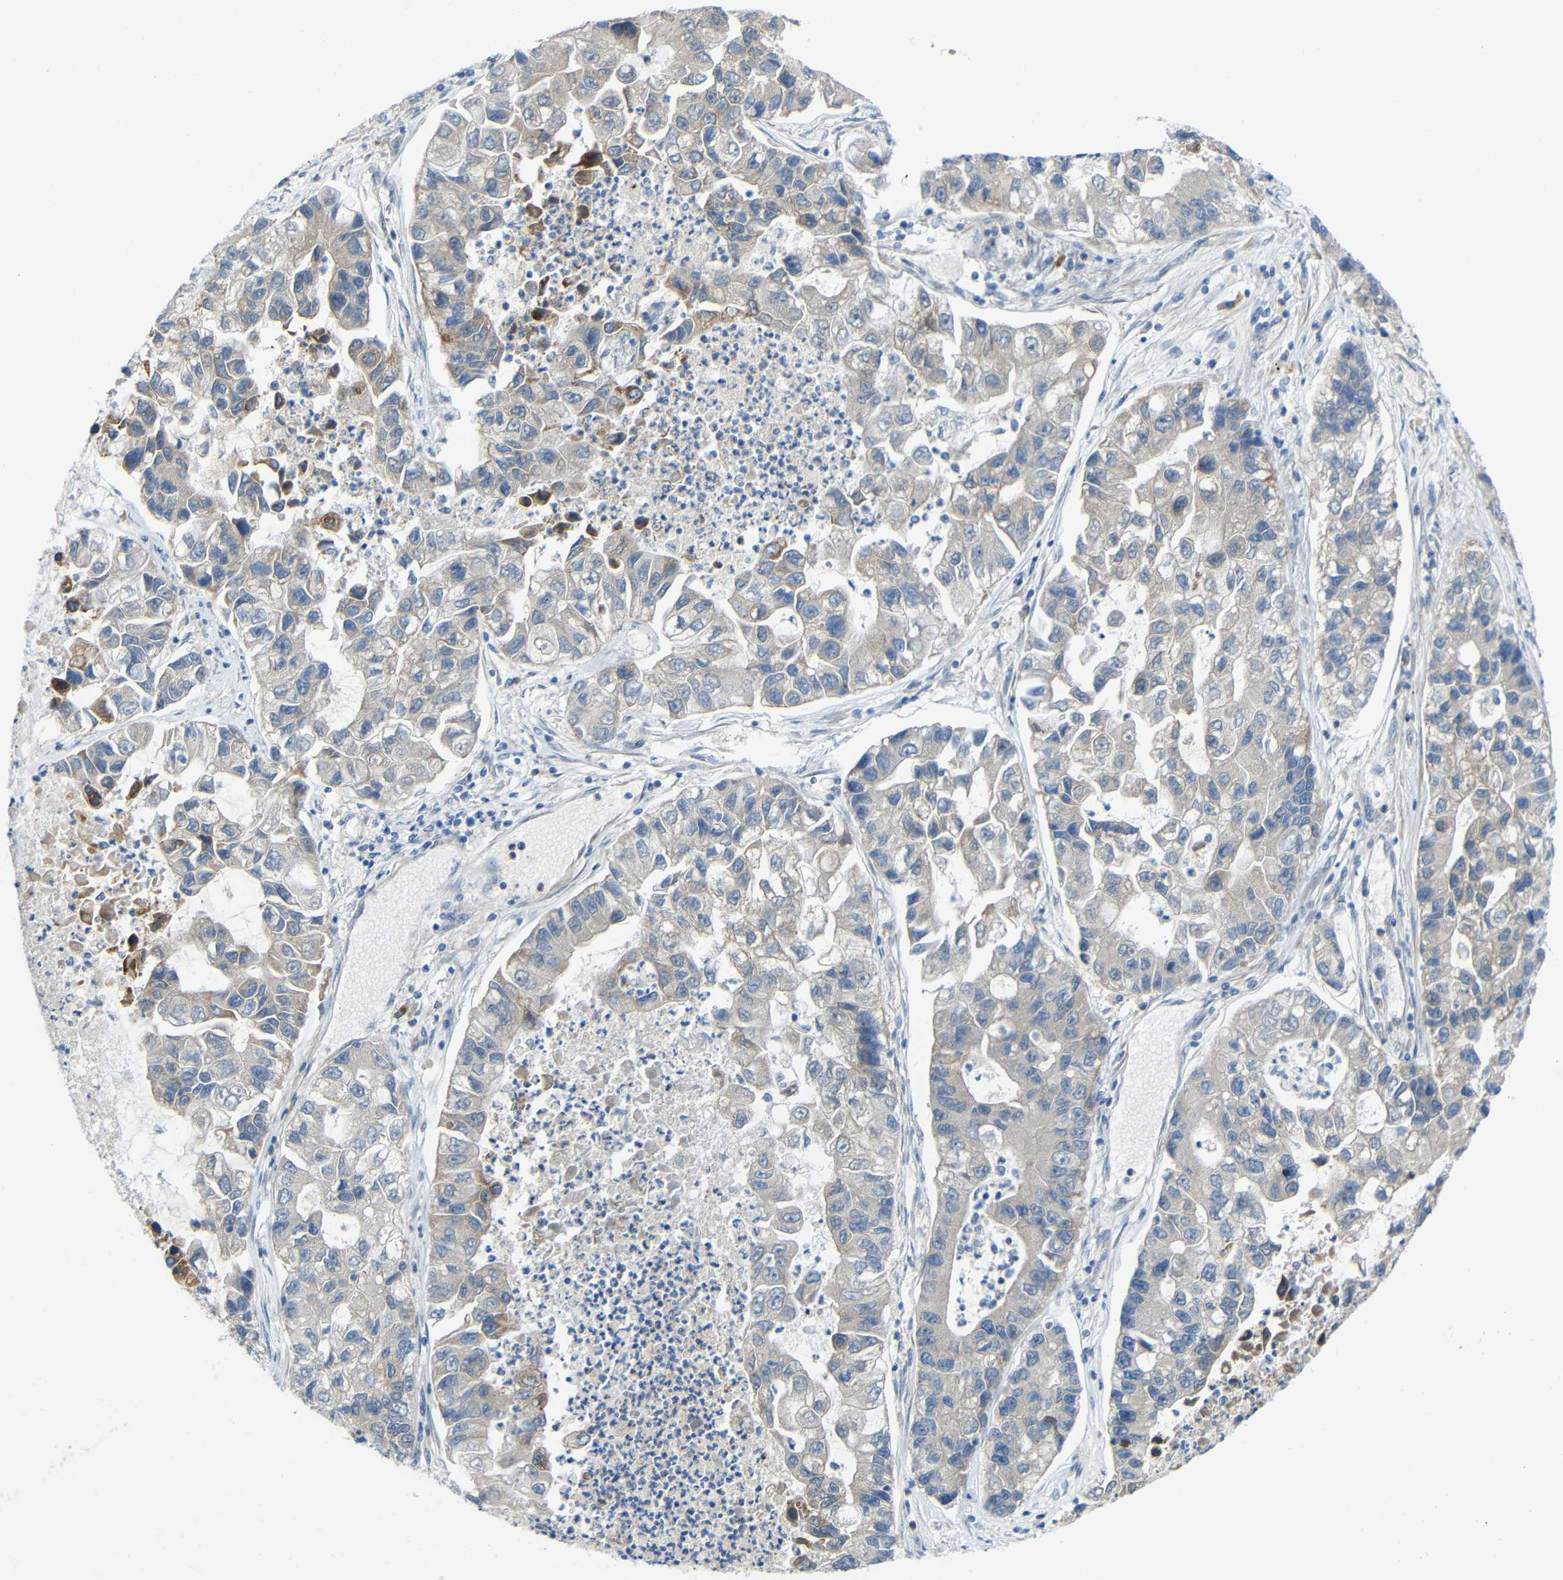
{"staining": {"intensity": "weak", "quantity": "25%-75%", "location": "cytoplasmic/membranous"}, "tissue": "lung cancer", "cell_type": "Tumor cells", "image_type": "cancer", "snomed": [{"axis": "morphology", "description": "Adenocarcinoma, NOS"}, {"axis": "topography", "description": "Lung"}], "caption": "Protein expression analysis of human lung adenocarcinoma reveals weak cytoplasmic/membranous positivity in approximately 25%-75% of tumor cells.", "gene": "TMEM25", "patient": {"sex": "female", "age": 51}}